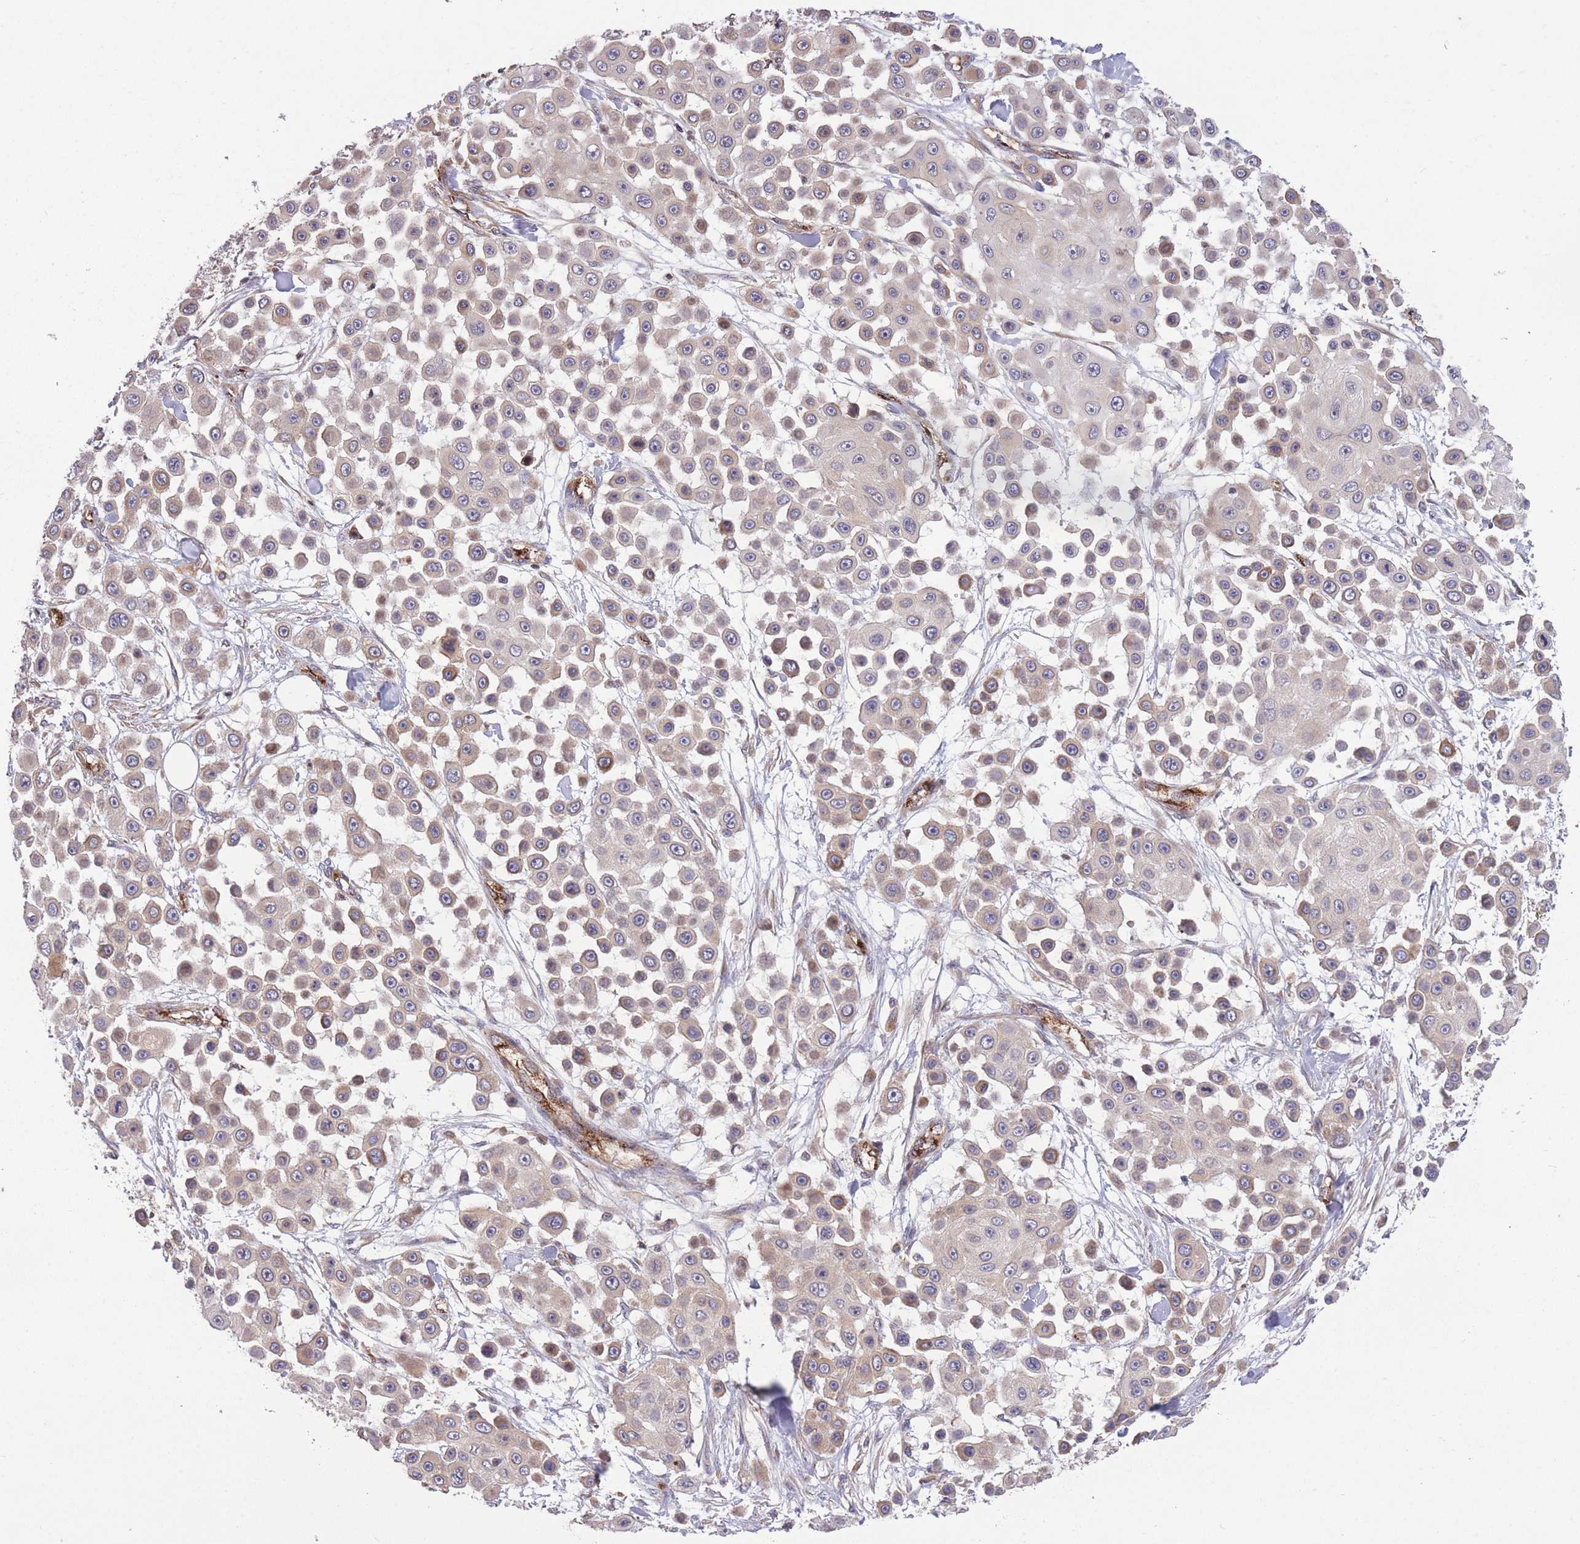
{"staining": {"intensity": "weak", "quantity": "<25%", "location": "cytoplasmic/membranous"}, "tissue": "skin cancer", "cell_type": "Tumor cells", "image_type": "cancer", "snomed": [{"axis": "morphology", "description": "Squamous cell carcinoma, NOS"}, {"axis": "topography", "description": "Skin"}], "caption": "Human skin cancer stained for a protein using immunohistochemistry (IHC) demonstrates no staining in tumor cells.", "gene": "CISH", "patient": {"sex": "male", "age": 67}}